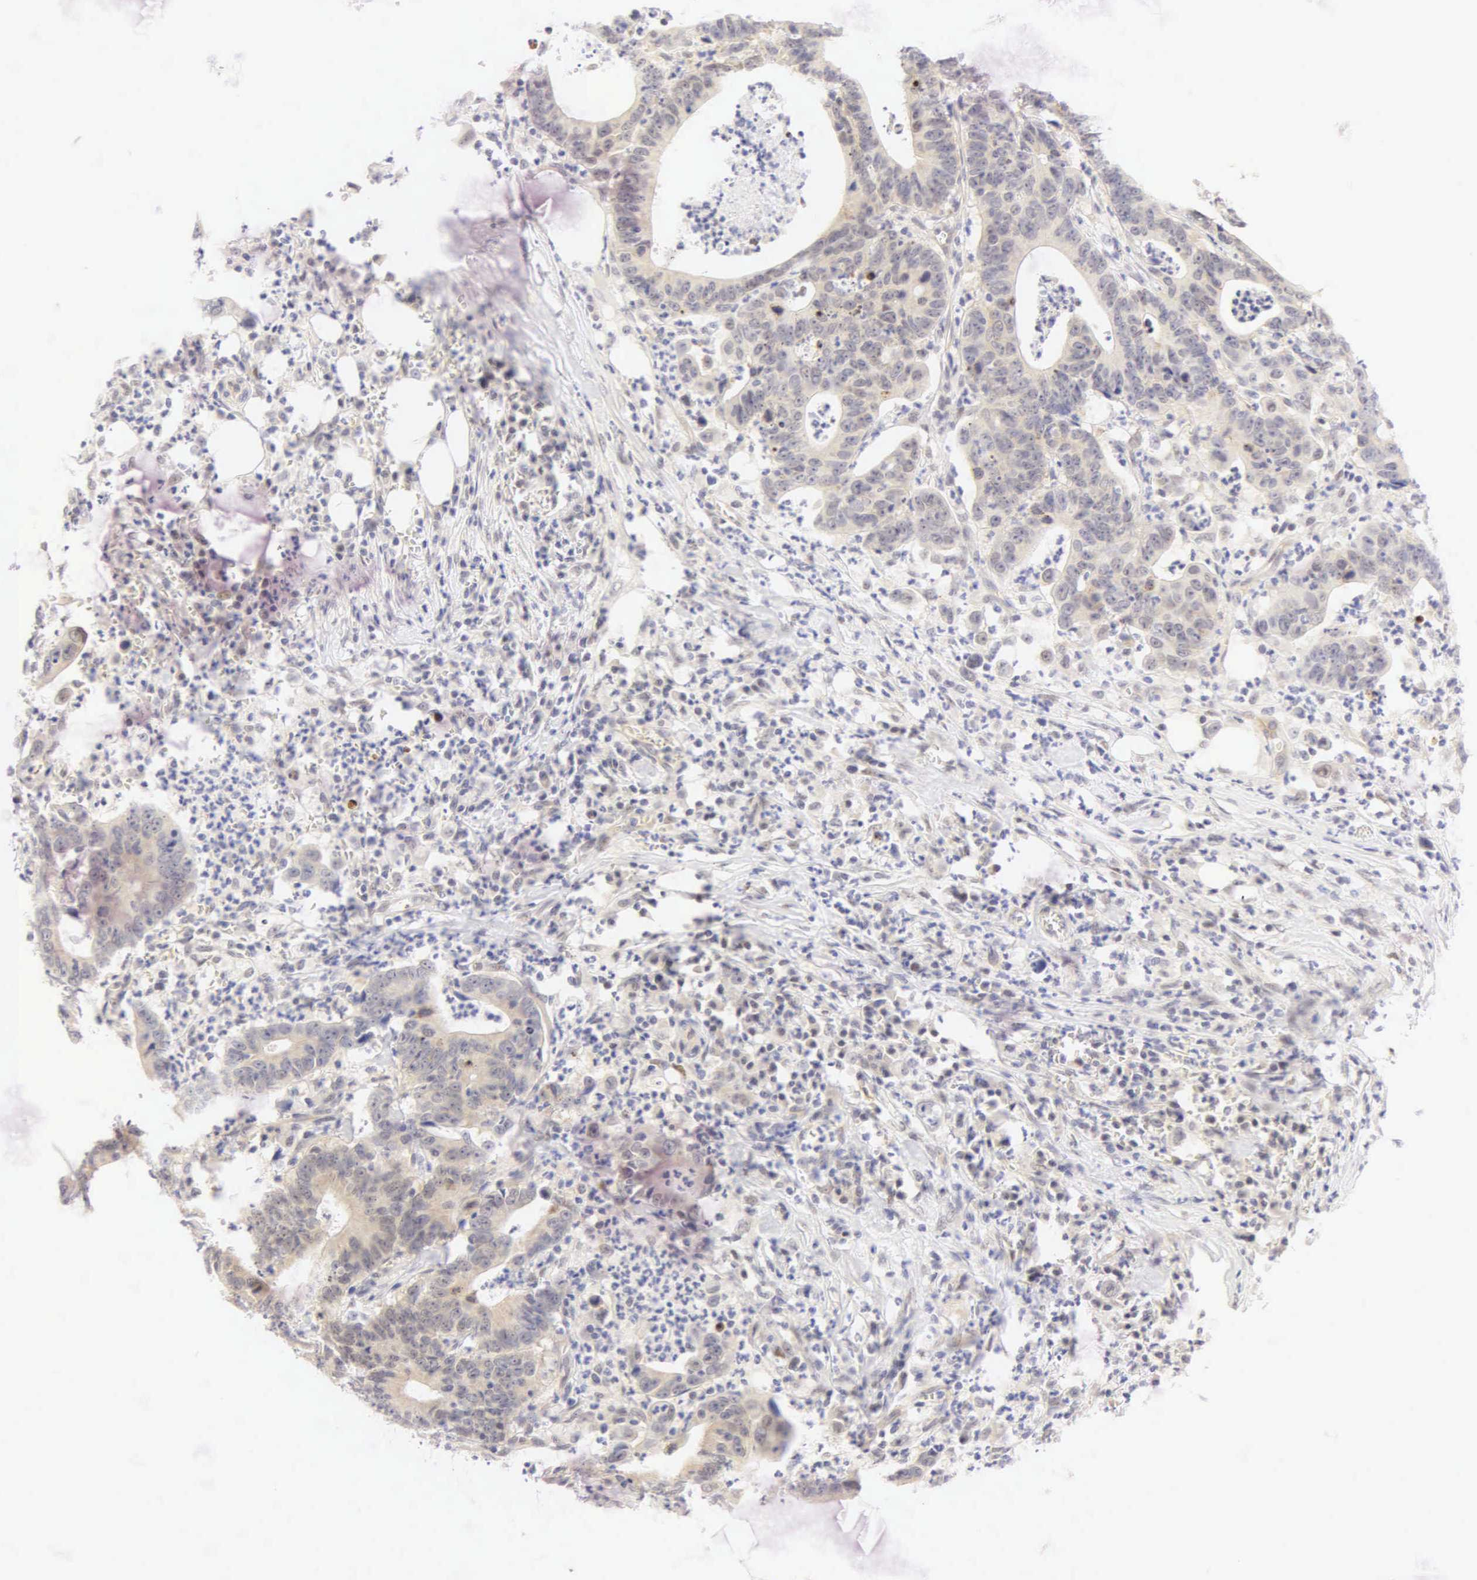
{"staining": {"intensity": "weak", "quantity": ">75%", "location": "cytoplasmic/membranous"}, "tissue": "colorectal cancer", "cell_type": "Tumor cells", "image_type": "cancer", "snomed": [{"axis": "morphology", "description": "Adenocarcinoma, NOS"}, {"axis": "topography", "description": "Colon"}], "caption": "IHC (DAB (3,3'-diaminobenzidine)) staining of colorectal cancer (adenocarcinoma) exhibits weak cytoplasmic/membranous protein positivity in approximately >75% of tumor cells. (DAB (3,3'-diaminobenzidine) = brown stain, brightfield microscopy at high magnification).", "gene": "PGR", "patient": {"sex": "female", "age": 76}}